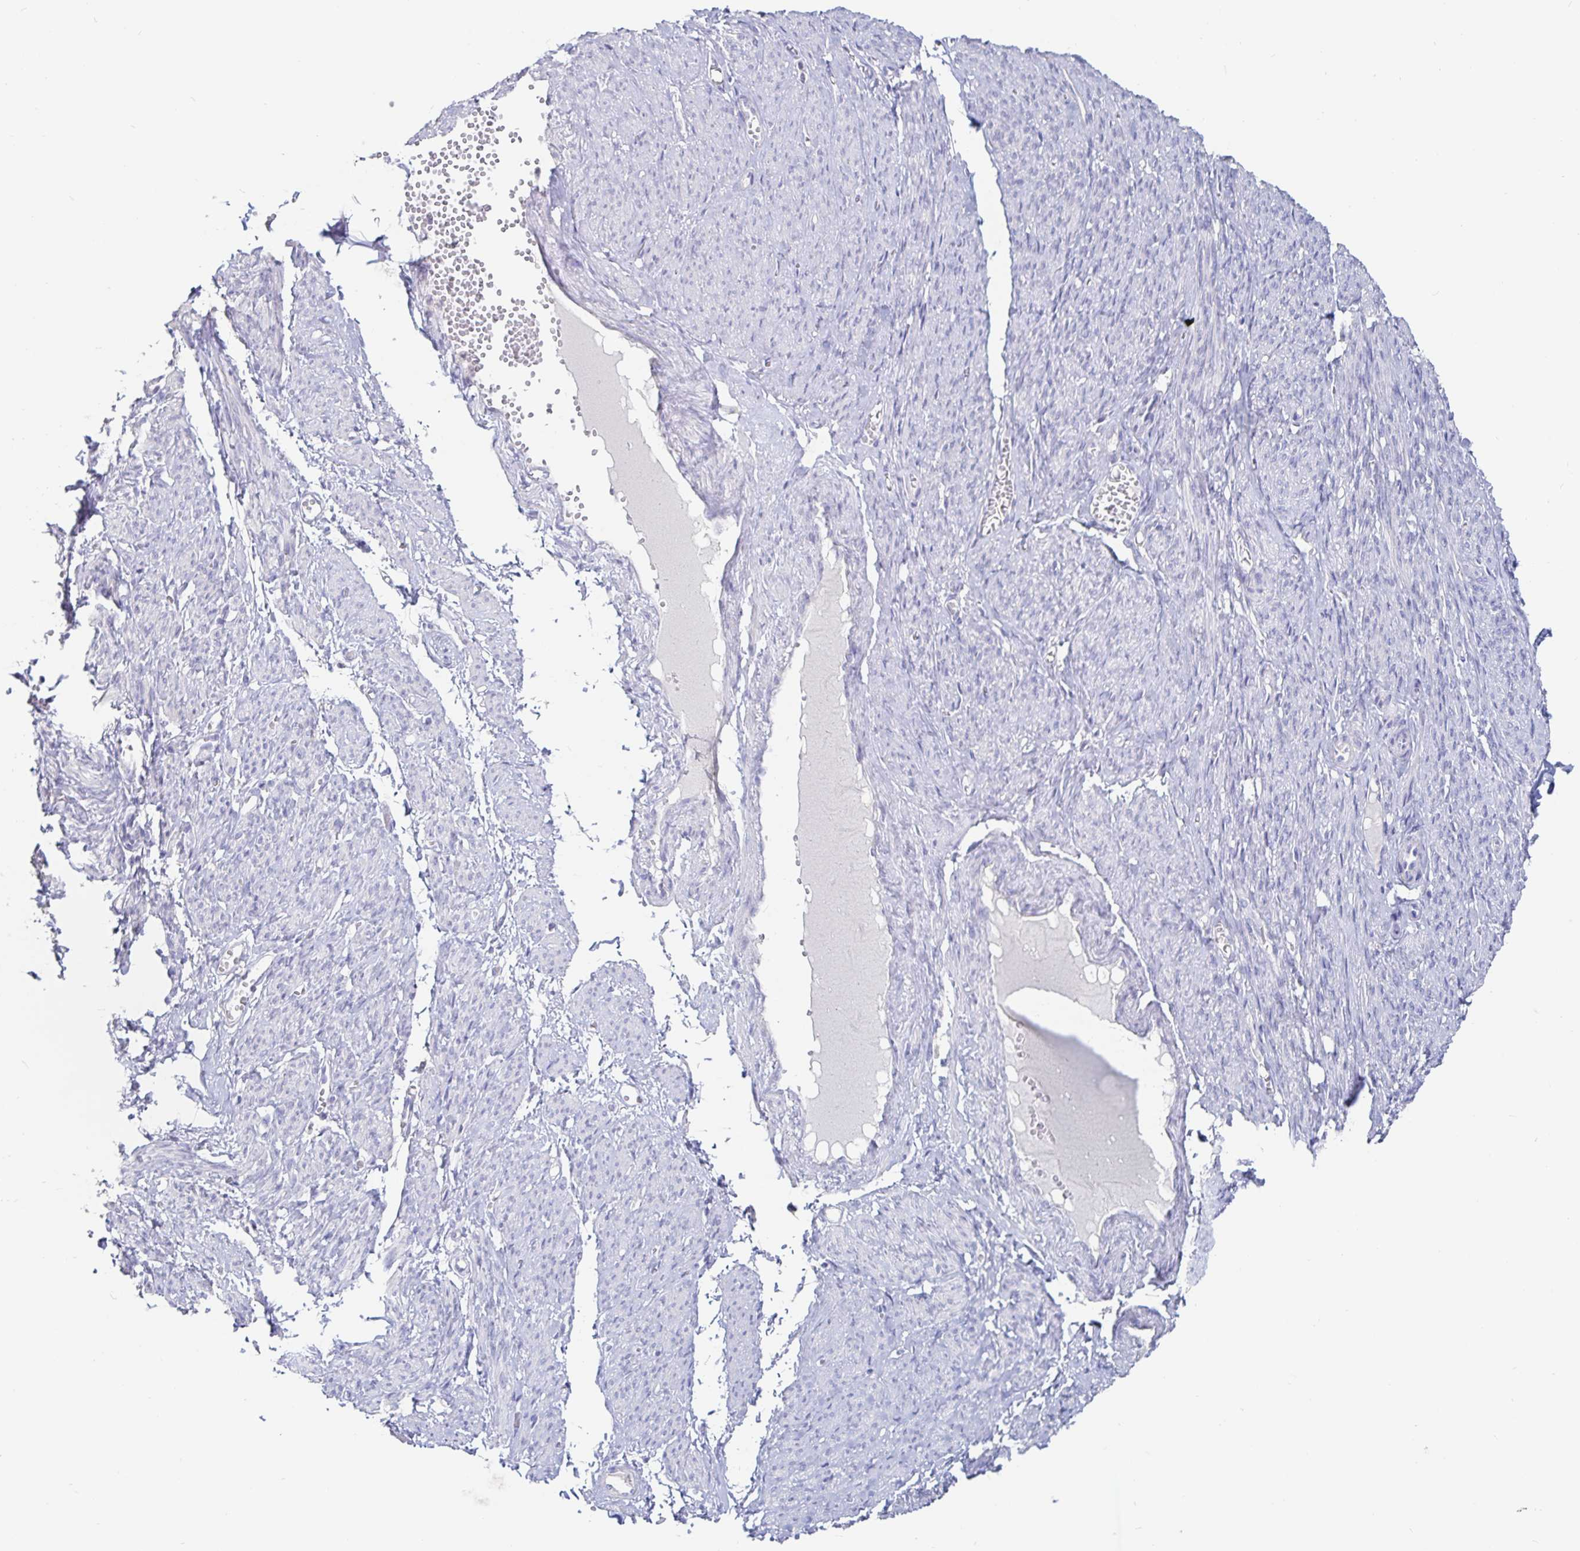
{"staining": {"intensity": "negative", "quantity": "none", "location": "none"}, "tissue": "smooth muscle", "cell_type": "Smooth muscle cells", "image_type": "normal", "snomed": [{"axis": "morphology", "description": "Normal tissue, NOS"}, {"axis": "topography", "description": "Smooth muscle"}], "caption": "DAB (3,3'-diaminobenzidine) immunohistochemical staining of unremarkable smooth muscle exhibits no significant positivity in smooth muscle cells.", "gene": "SPPL3", "patient": {"sex": "female", "age": 65}}